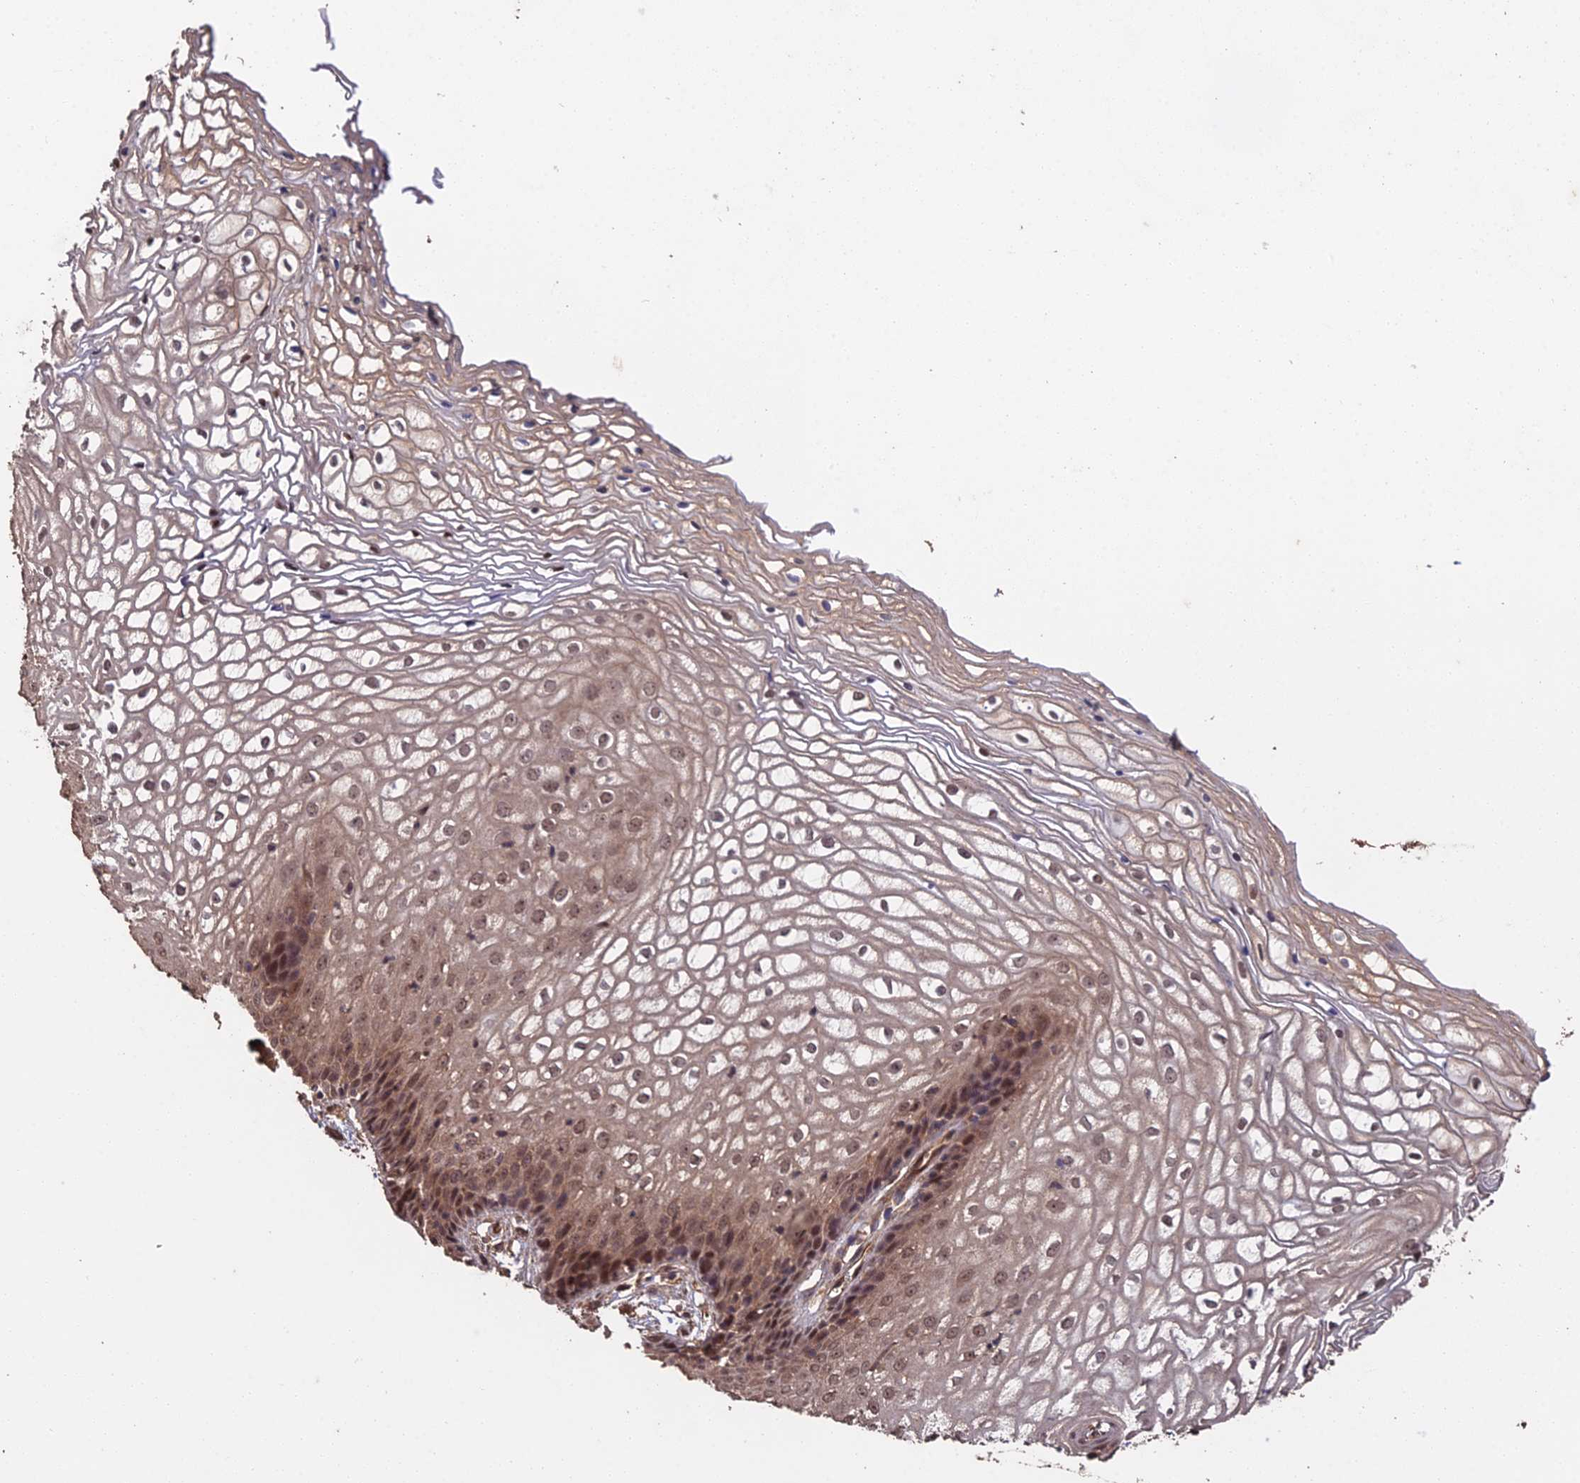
{"staining": {"intensity": "moderate", "quantity": ">75%", "location": "cytoplasmic/membranous,nuclear"}, "tissue": "vagina", "cell_type": "Squamous epithelial cells", "image_type": "normal", "snomed": [{"axis": "morphology", "description": "Normal tissue, NOS"}, {"axis": "topography", "description": "Vagina"}], "caption": "About >75% of squamous epithelial cells in normal vagina reveal moderate cytoplasmic/membranous,nuclear protein expression as visualized by brown immunohistochemical staining.", "gene": "RALGAPA2", "patient": {"sex": "female", "age": 34}}